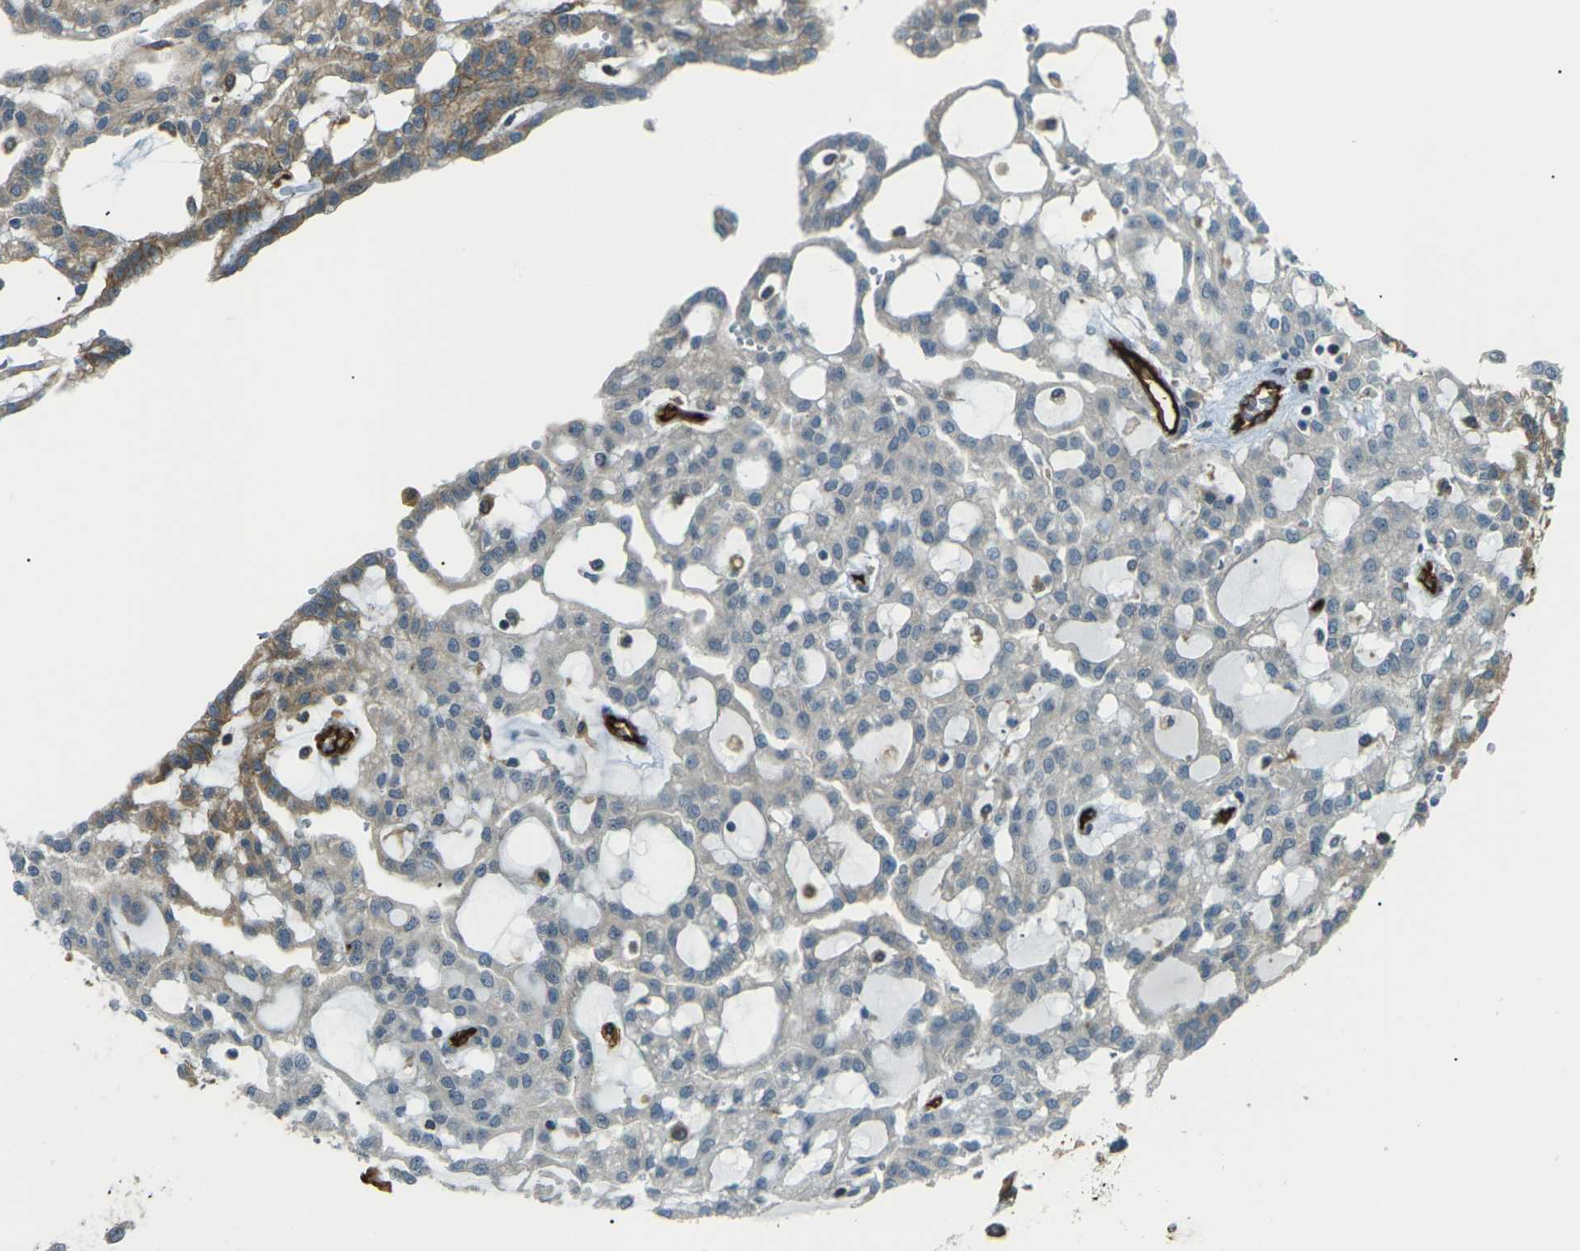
{"staining": {"intensity": "moderate", "quantity": "<25%", "location": "cytoplasmic/membranous"}, "tissue": "renal cancer", "cell_type": "Tumor cells", "image_type": "cancer", "snomed": [{"axis": "morphology", "description": "Adenocarcinoma, NOS"}, {"axis": "topography", "description": "Kidney"}], "caption": "Immunohistochemical staining of human adenocarcinoma (renal) shows low levels of moderate cytoplasmic/membranous staining in about <25% of tumor cells. (DAB (3,3'-diaminobenzidine) IHC, brown staining for protein, blue staining for nuclei).", "gene": "S1PR1", "patient": {"sex": "male", "age": 63}}